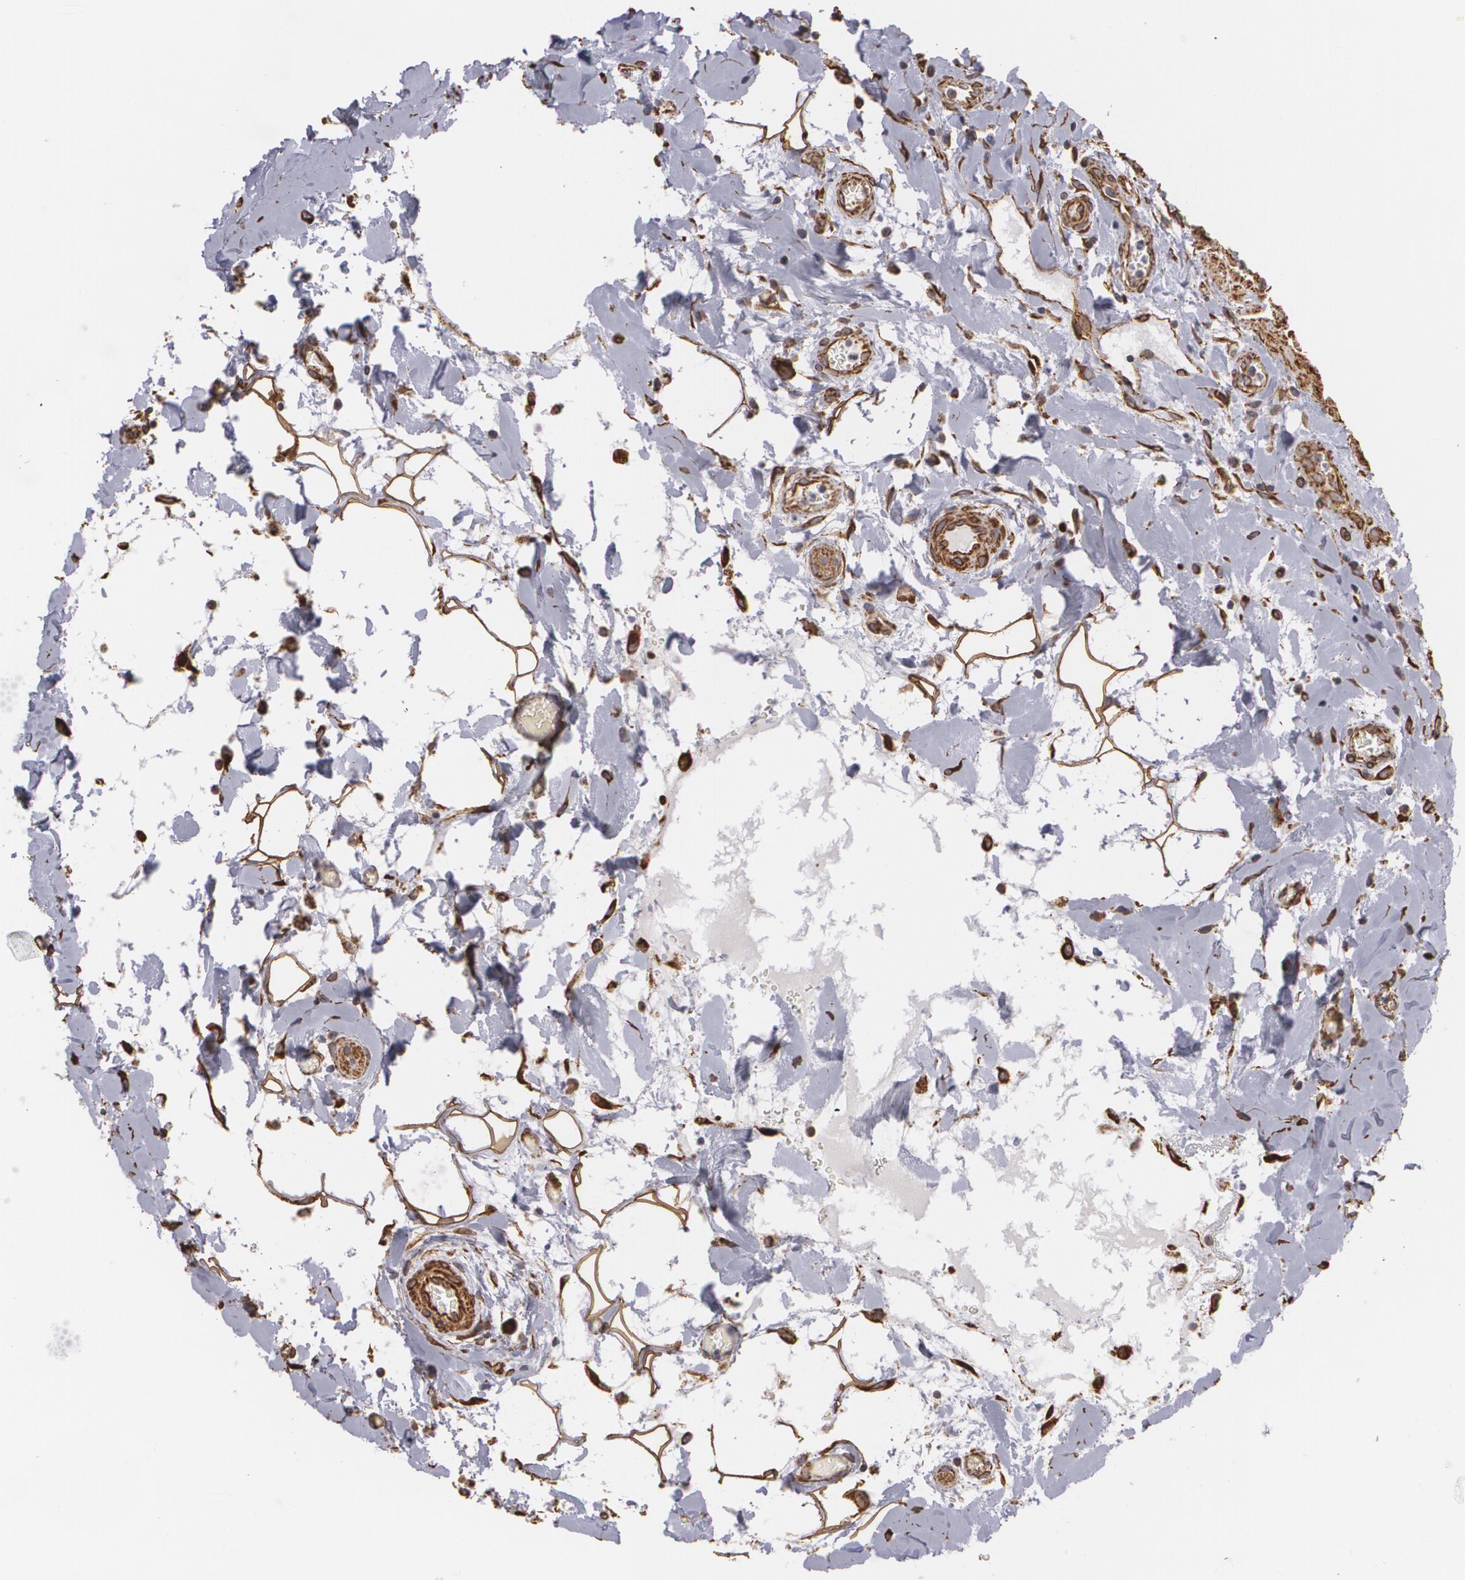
{"staining": {"intensity": "weak", "quantity": ">75%", "location": "cytoplasmic/membranous"}, "tissue": "gallbladder", "cell_type": "Glandular cells", "image_type": "normal", "snomed": [{"axis": "morphology", "description": "Normal tissue, NOS"}, {"axis": "topography", "description": "Gallbladder"}], "caption": "Gallbladder was stained to show a protein in brown. There is low levels of weak cytoplasmic/membranous staining in about >75% of glandular cells. (DAB (3,3'-diaminobenzidine) IHC, brown staining for protein, blue staining for nuclei).", "gene": "CYB5R3", "patient": {"sex": "male", "age": 59}}